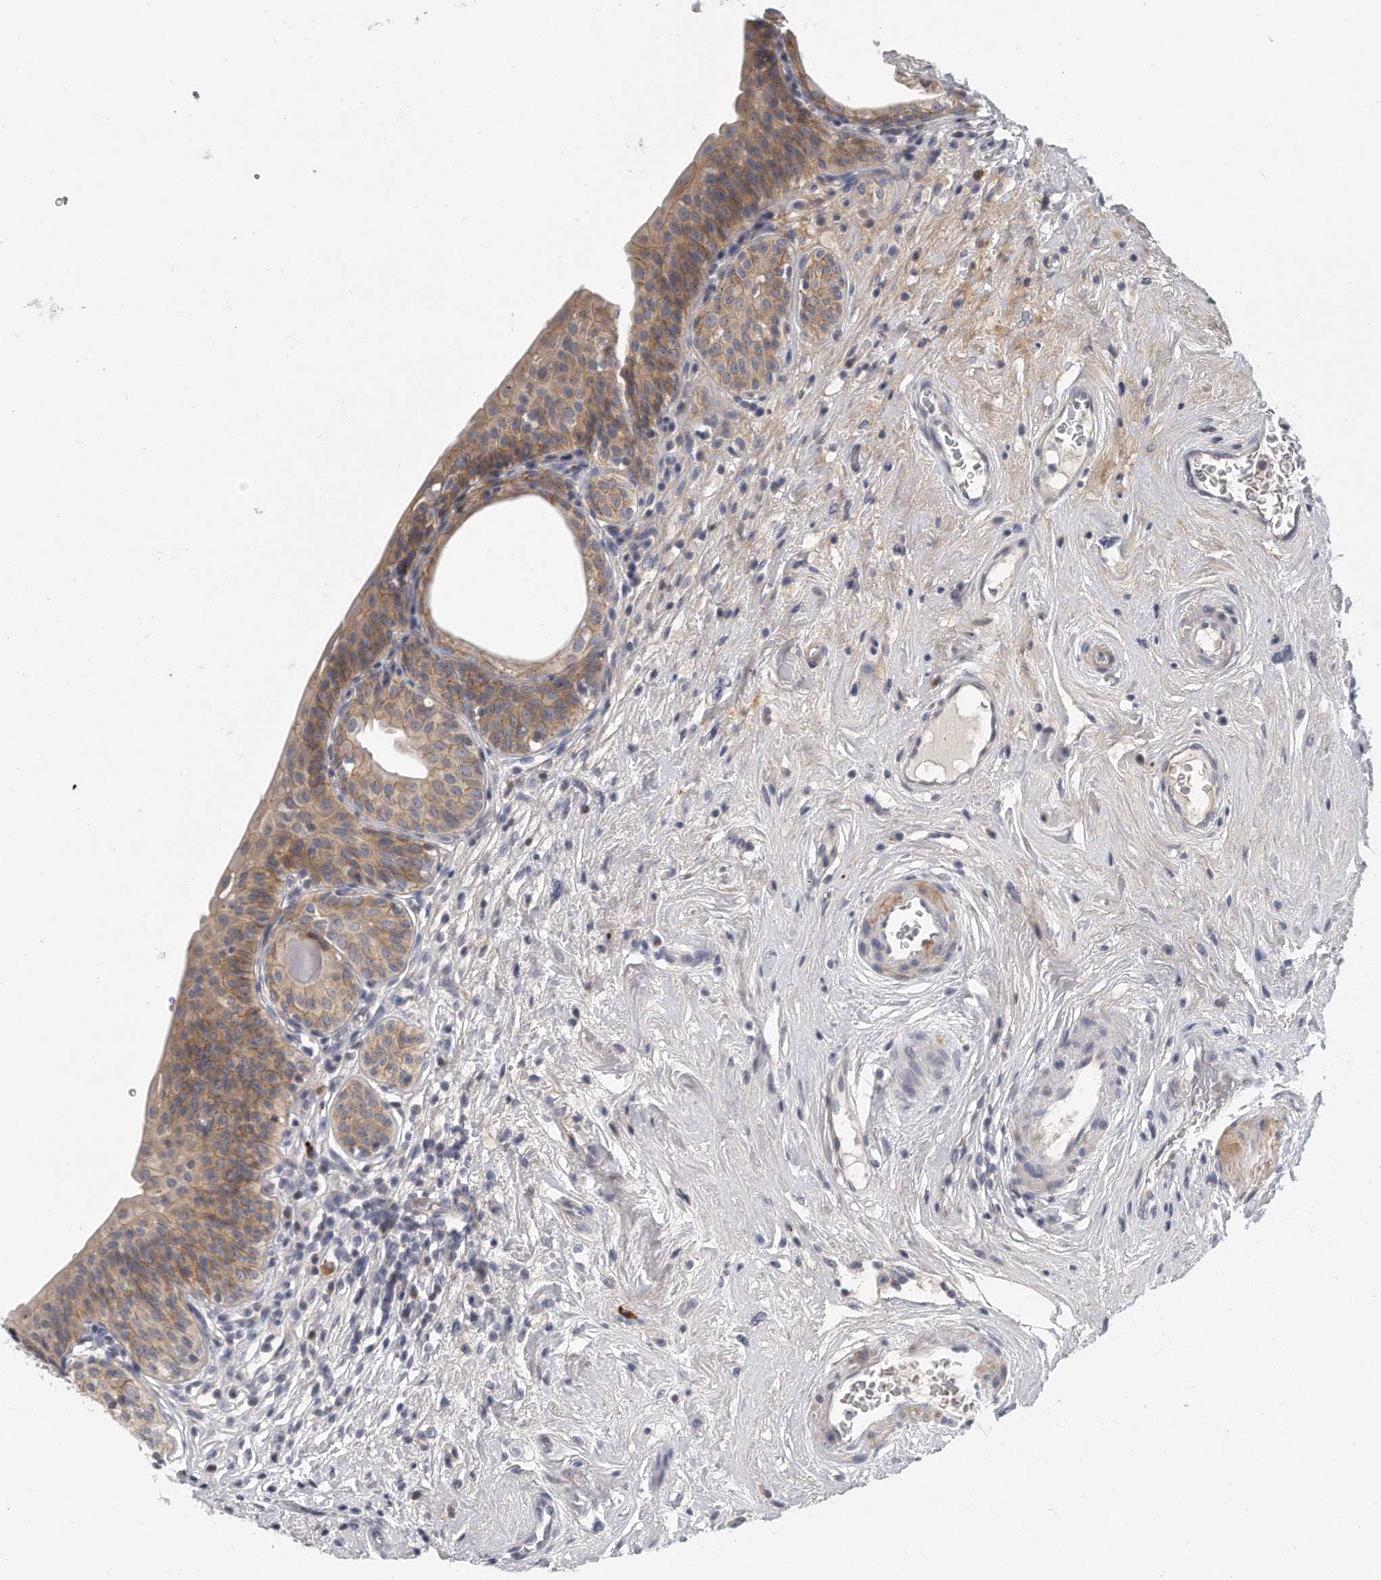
{"staining": {"intensity": "moderate", "quantity": "25%-75%", "location": "cytoplasmic/membranous"}, "tissue": "urinary bladder", "cell_type": "Urothelial cells", "image_type": "normal", "snomed": [{"axis": "morphology", "description": "Normal tissue, NOS"}, {"axis": "topography", "description": "Urinary bladder"}], "caption": "This histopathology image exhibits IHC staining of unremarkable human urinary bladder, with medium moderate cytoplasmic/membranous staining in approximately 25%-75% of urothelial cells.", "gene": "PLEKHA6", "patient": {"sex": "male", "age": 83}}